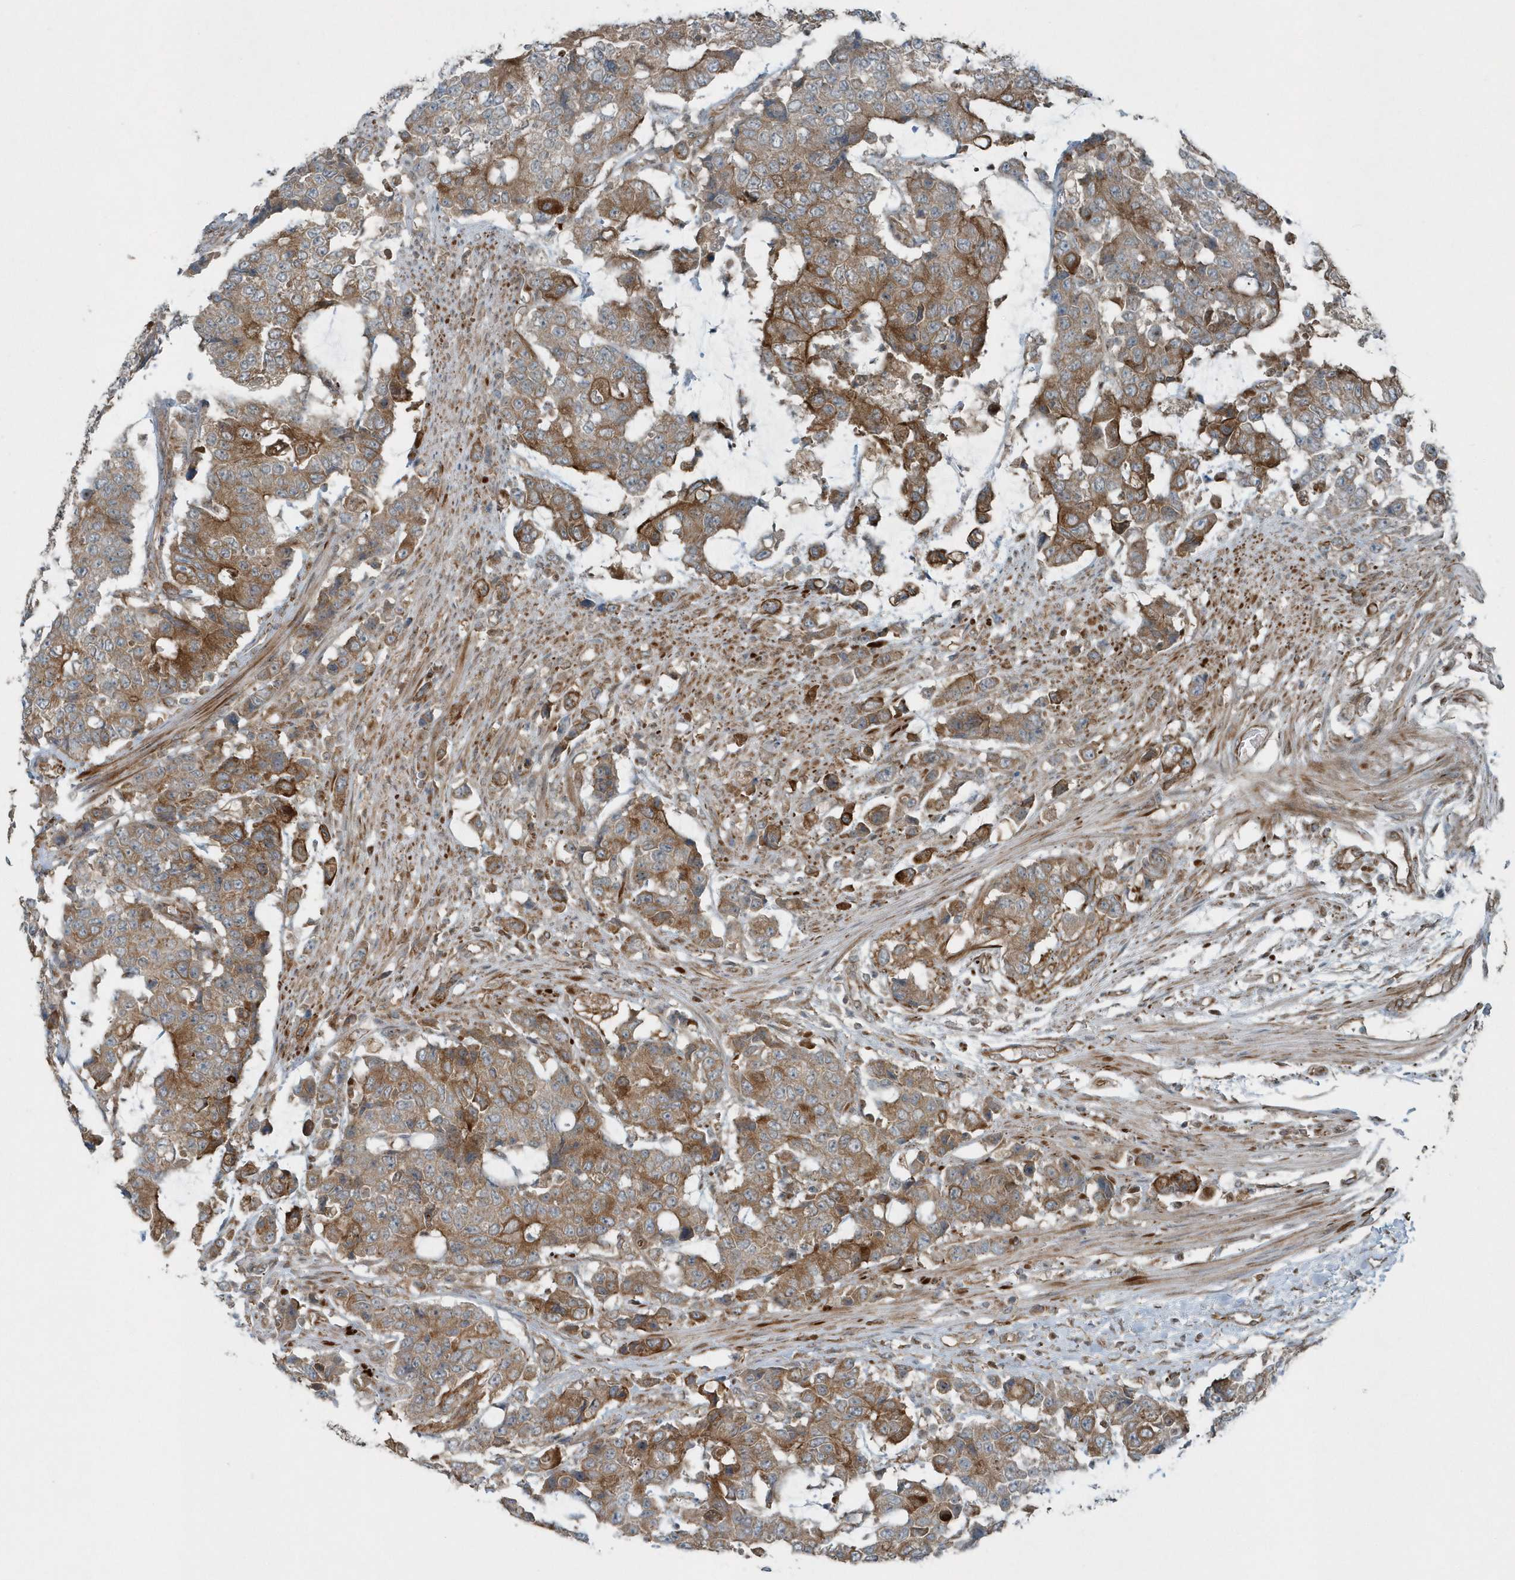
{"staining": {"intensity": "moderate", "quantity": ">75%", "location": "cytoplasmic/membranous"}, "tissue": "colorectal cancer", "cell_type": "Tumor cells", "image_type": "cancer", "snomed": [{"axis": "morphology", "description": "Adenocarcinoma, NOS"}, {"axis": "topography", "description": "Colon"}], "caption": "Immunohistochemical staining of human colorectal adenocarcinoma demonstrates moderate cytoplasmic/membranous protein staining in about >75% of tumor cells.", "gene": "GCC2", "patient": {"sex": "female", "age": 86}}